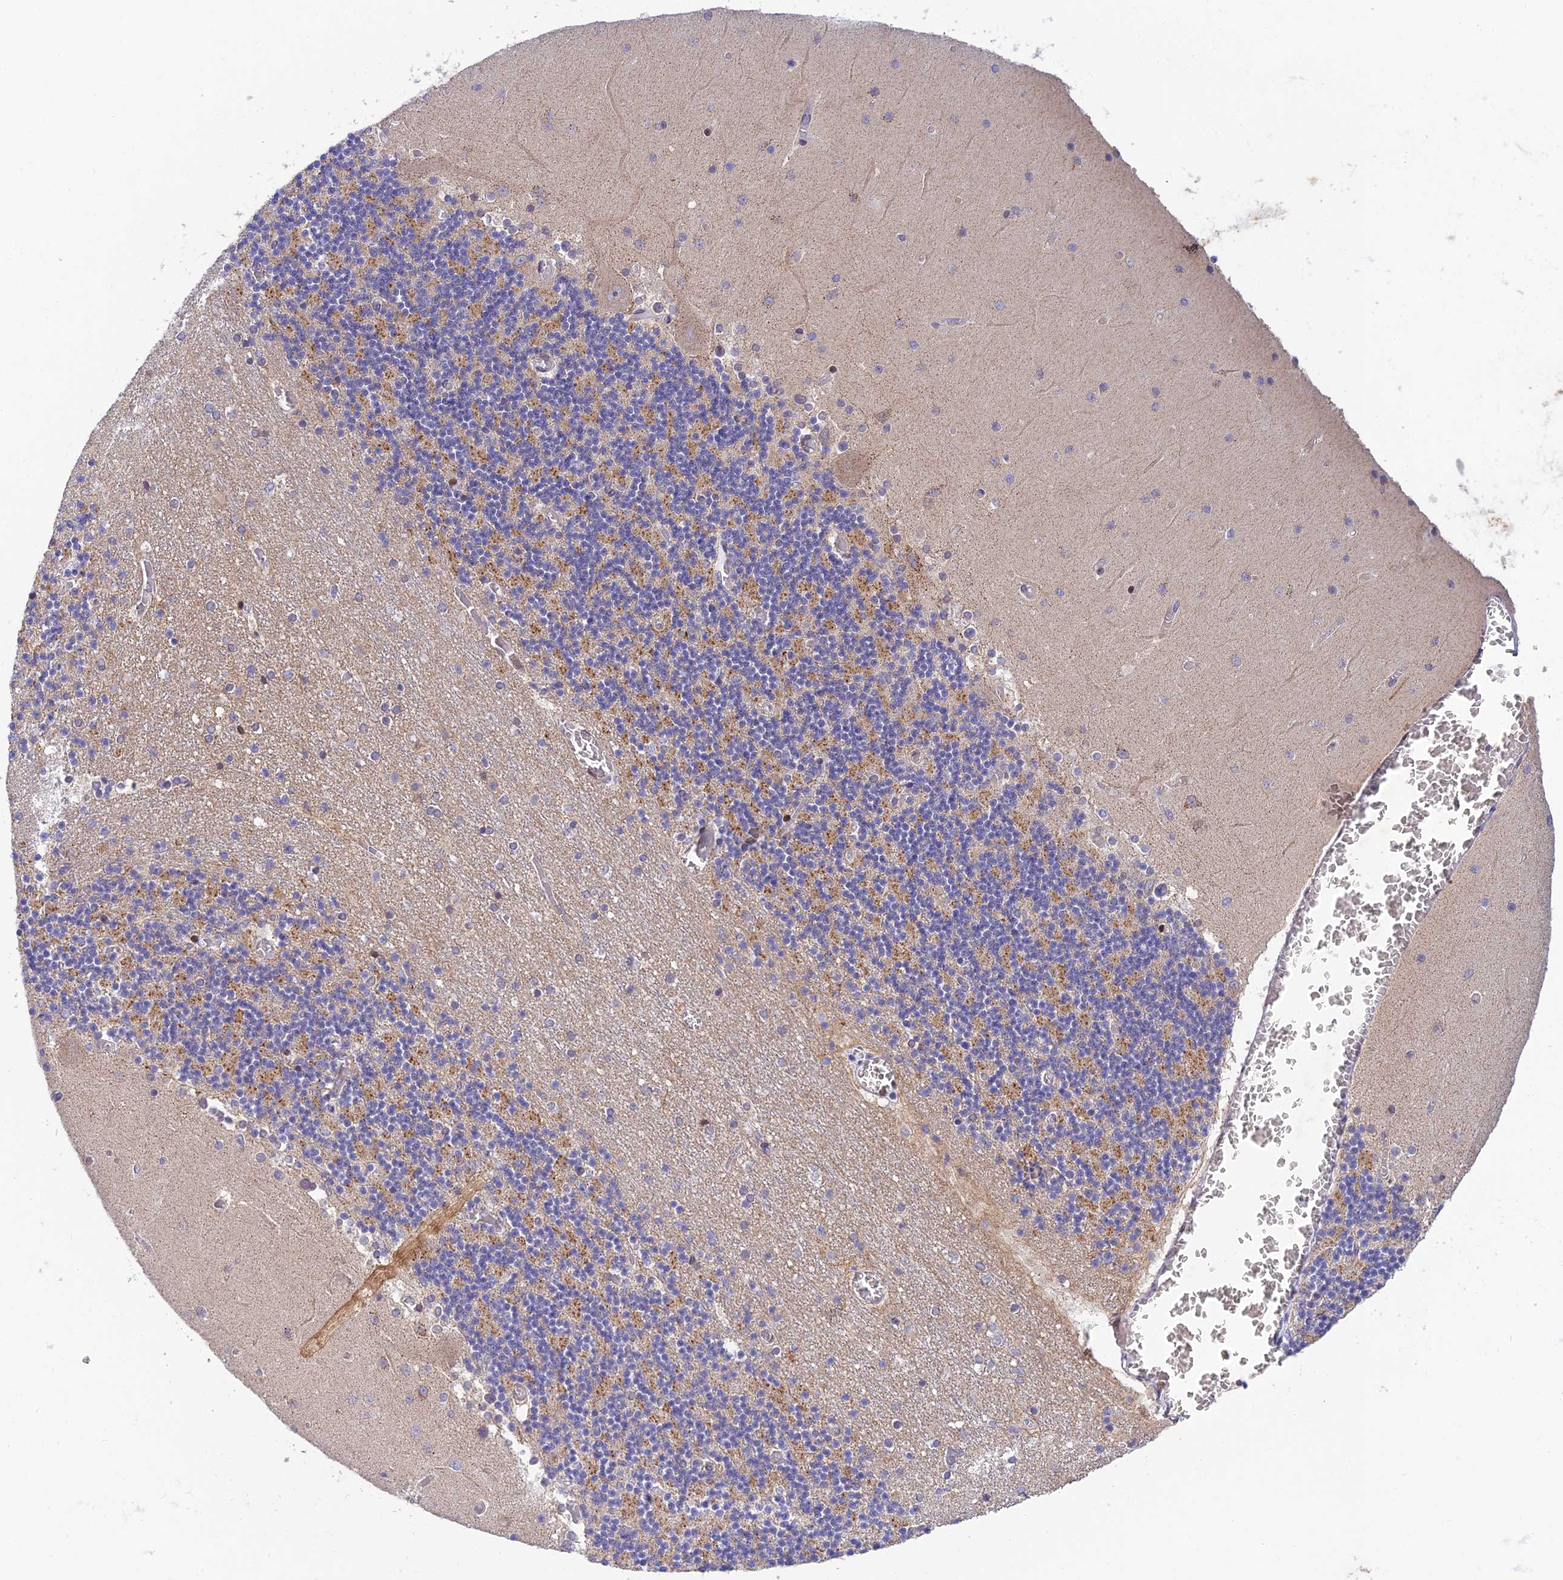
{"staining": {"intensity": "moderate", "quantity": "<25%", "location": "cytoplasmic/membranous"}, "tissue": "cerebellum", "cell_type": "Cells in granular layer", "image_type": "normal", "snomed": [{"axis": "morphology", "description": "Normal tissue, NOS"}, {"axis": "topography", "description": "Cerebellum"}], "caption": "The histopathology image demonstrates immunohistochemical staining of normal cerebellum. There is moderate cytoplasmic/membranous staining is identified in about <25% of cells in granular layer. (Brightfield microscopy of DAB IHC at high magnification).", "gene": "MGAT2", "patient": {"sex": "female", "age": 28}}